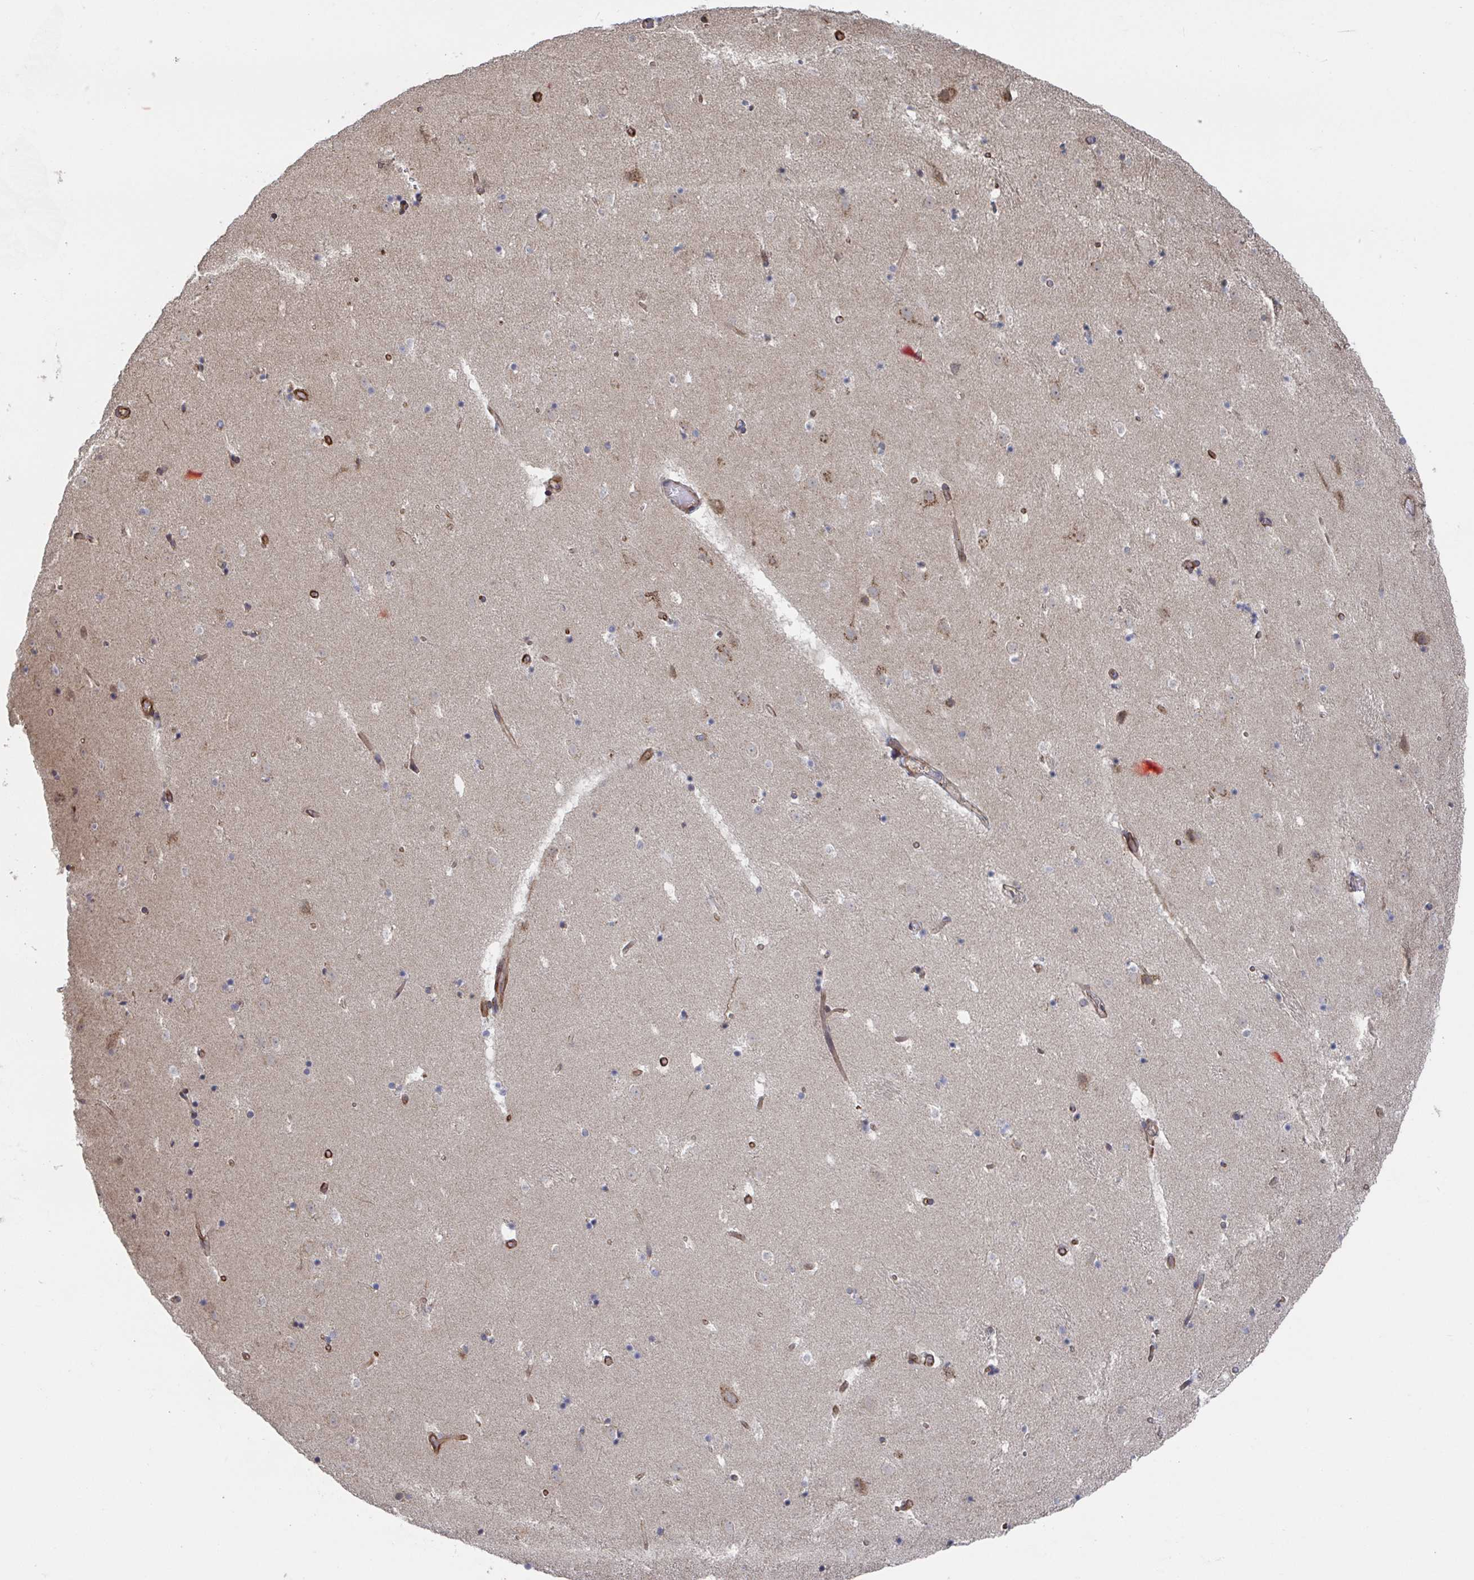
{"staining": {"intensity": "negative", "quantity": "none", "location": "none"}, "tissue": "caudate", "cell_type": "Glial cells", "image_type": "normal", "snomed": [{"axis": "morphology", "description": "Normal tissue, NOS"}, {"axis": "topography", "description": "Lateral ventricle wall"}], "caption": "Immunohistochemistry histopathology image of unremarkable caudate: human caudate stained with DAB demonstrates no significant protein positivity in glial cells.", "gene": "DVL3", "patient": {"sex": "male", "age": 37}}